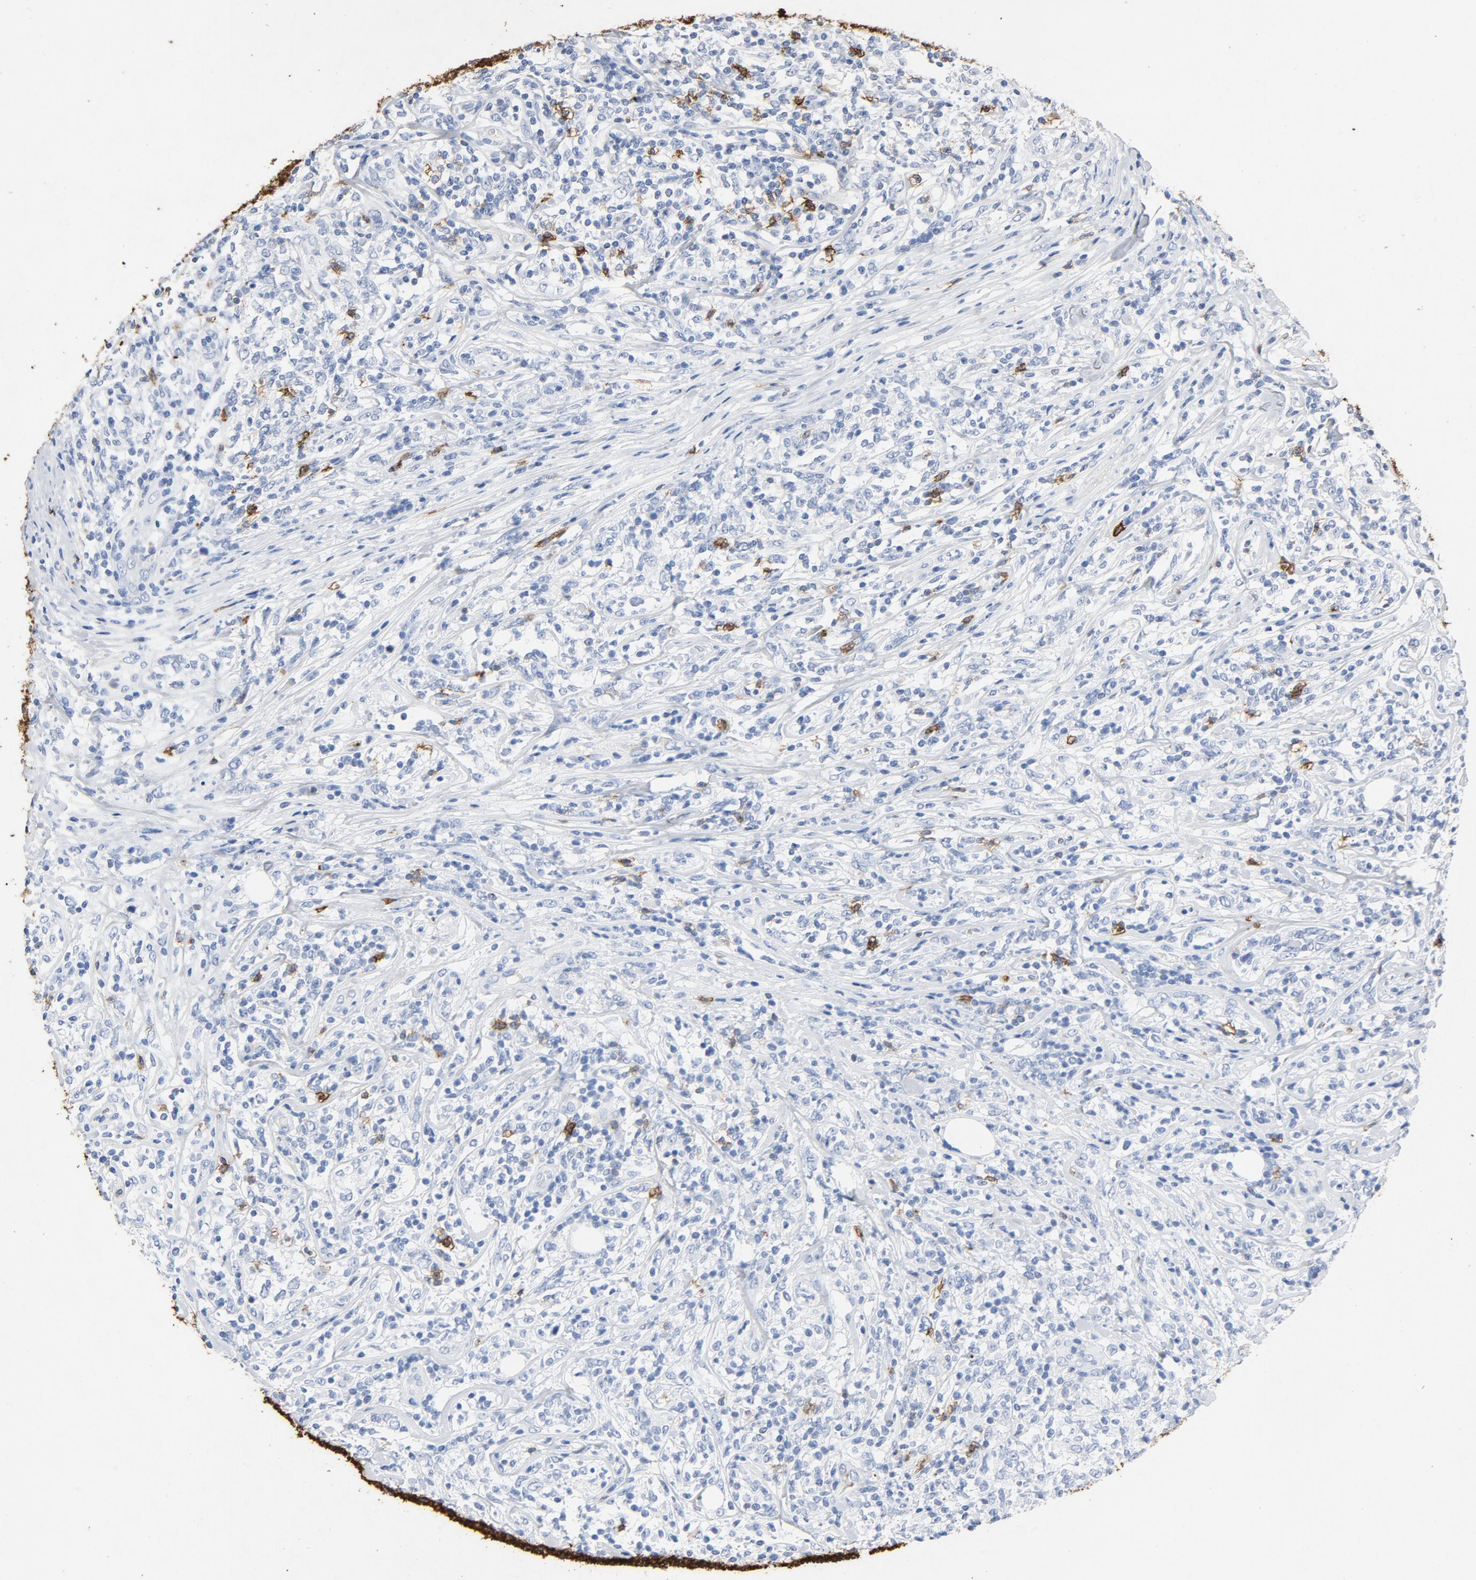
{"staining": {"intensity": "strong", "quantity": "<25%", "location": "cytoplasmic/membranous"}, "tissue": "lymphoma", "cell_type": "Tumor cells", "image_type": "cancer", "snomed": [{"axis": "morphology", "description": "Malignant lymphoma, non-Hodgkin's type, High grade"}, {"axis": "topography", "description": "Lymph node"}], "caption": "Protein expression analysis of human high-grade malignant lymphoma, non-Hodgkin's type reveals strong cytoplasmic/membranous staining in about <25% of tumor cells. The protein is stained brown, and the nuclei are stained in blue (DAB IHC with brightfield microscopy, high magnification).", "gene": "PTPRB", "patient": {"sex": "female", "age": 84}}